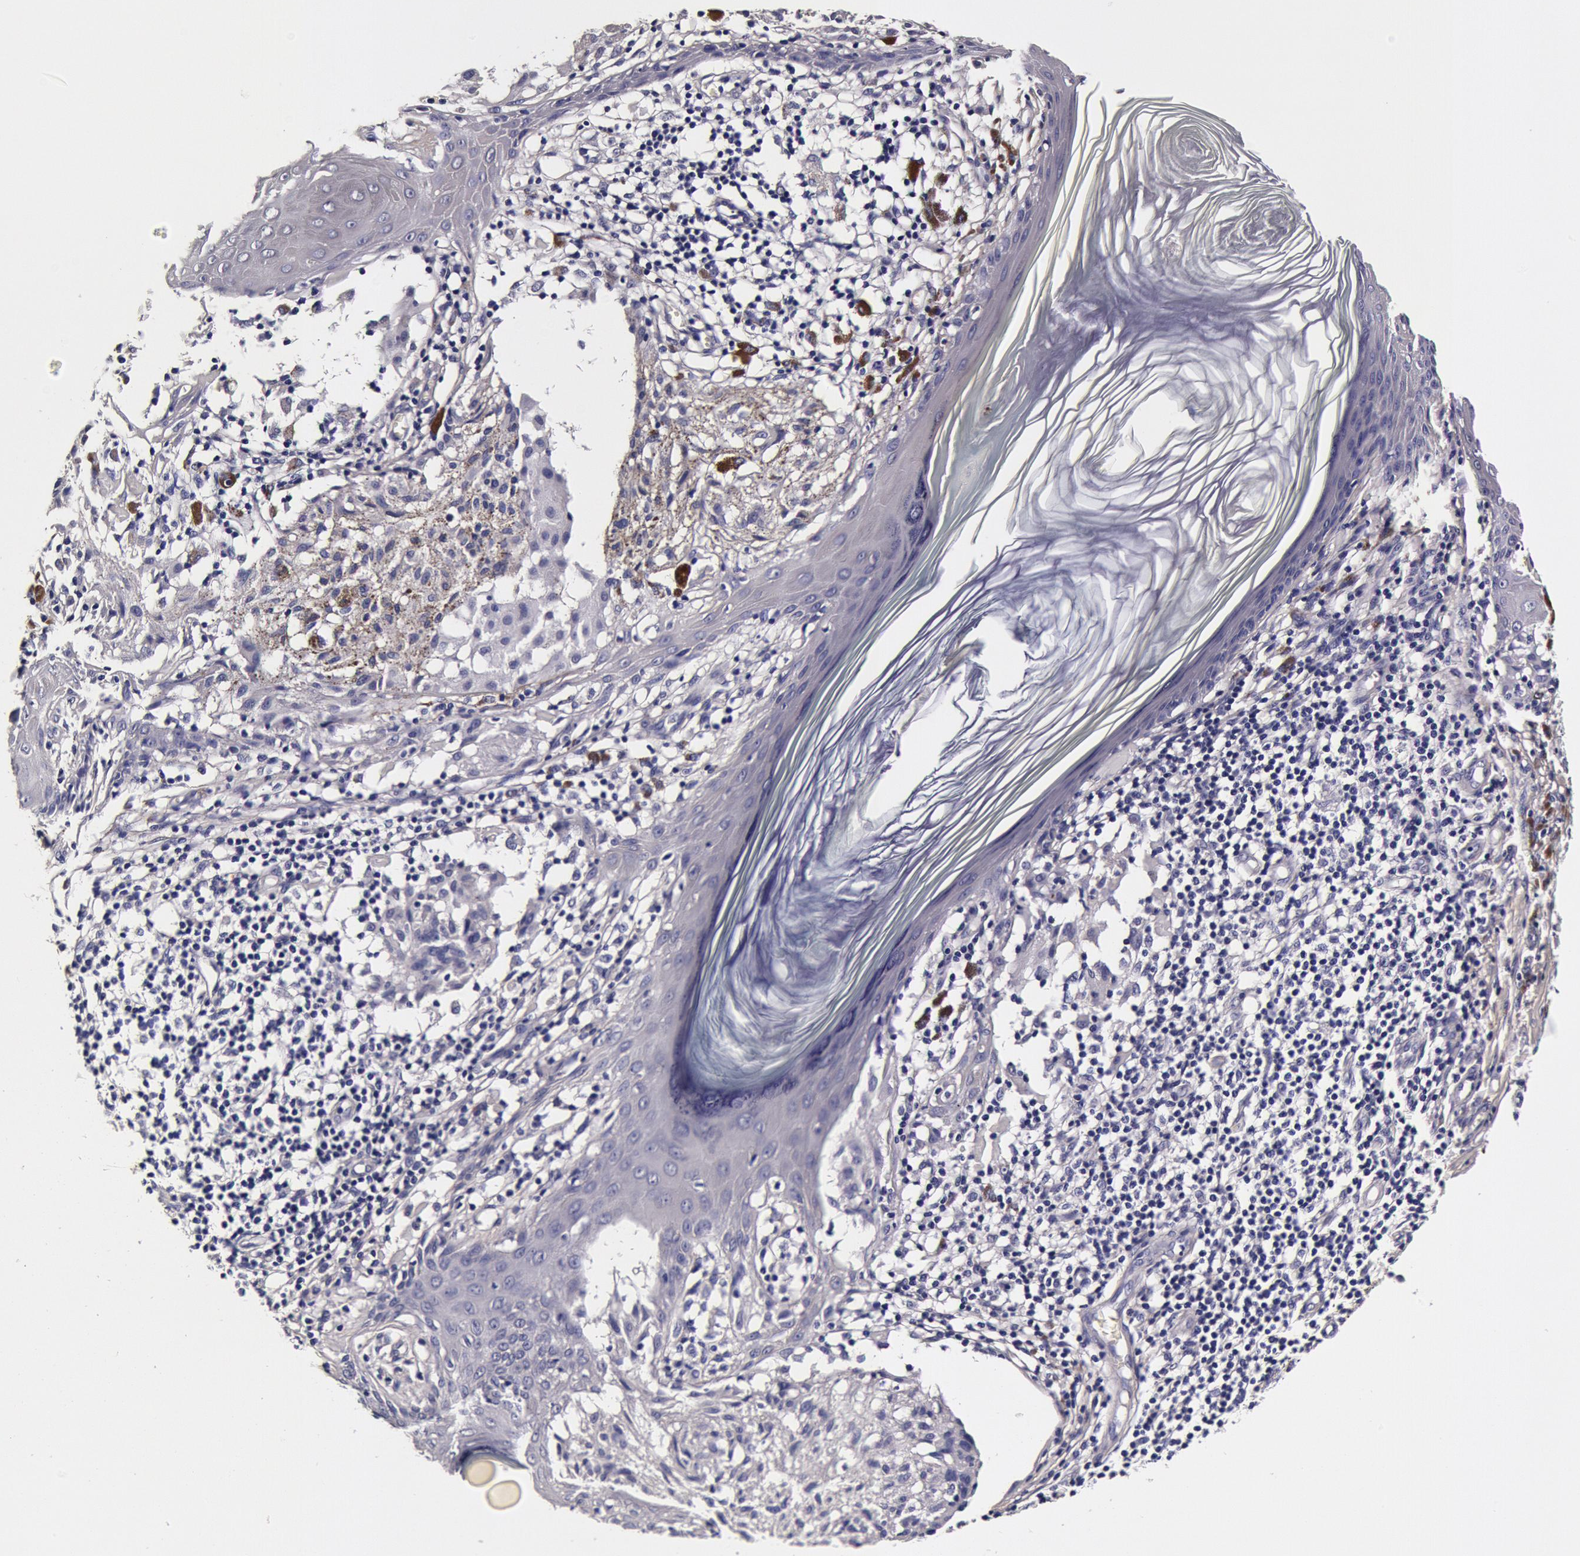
{"staining": {"intensity": "negative", "quantity": "none", "location": "none"}, "tissue": "melanoma", "cell_type": "Tumor cells", "image_type": "cancer", "snomed": [{"axis": "morphology", "description": "Malignant melanoma, NOS"}, {"axis": "topography", "description": "Skin"}], "caption": "This image is of malignant melanoma stained with immunohistochemistry (IHC) to label a protein in brown with the nuclei are counter-stained blue. There is no positivity in tumor cells. (Brightfield microscopy of DAB IHC at high magnification).", "gene": "CCDC22", "patient": {"sex": "male", "age": 36}}